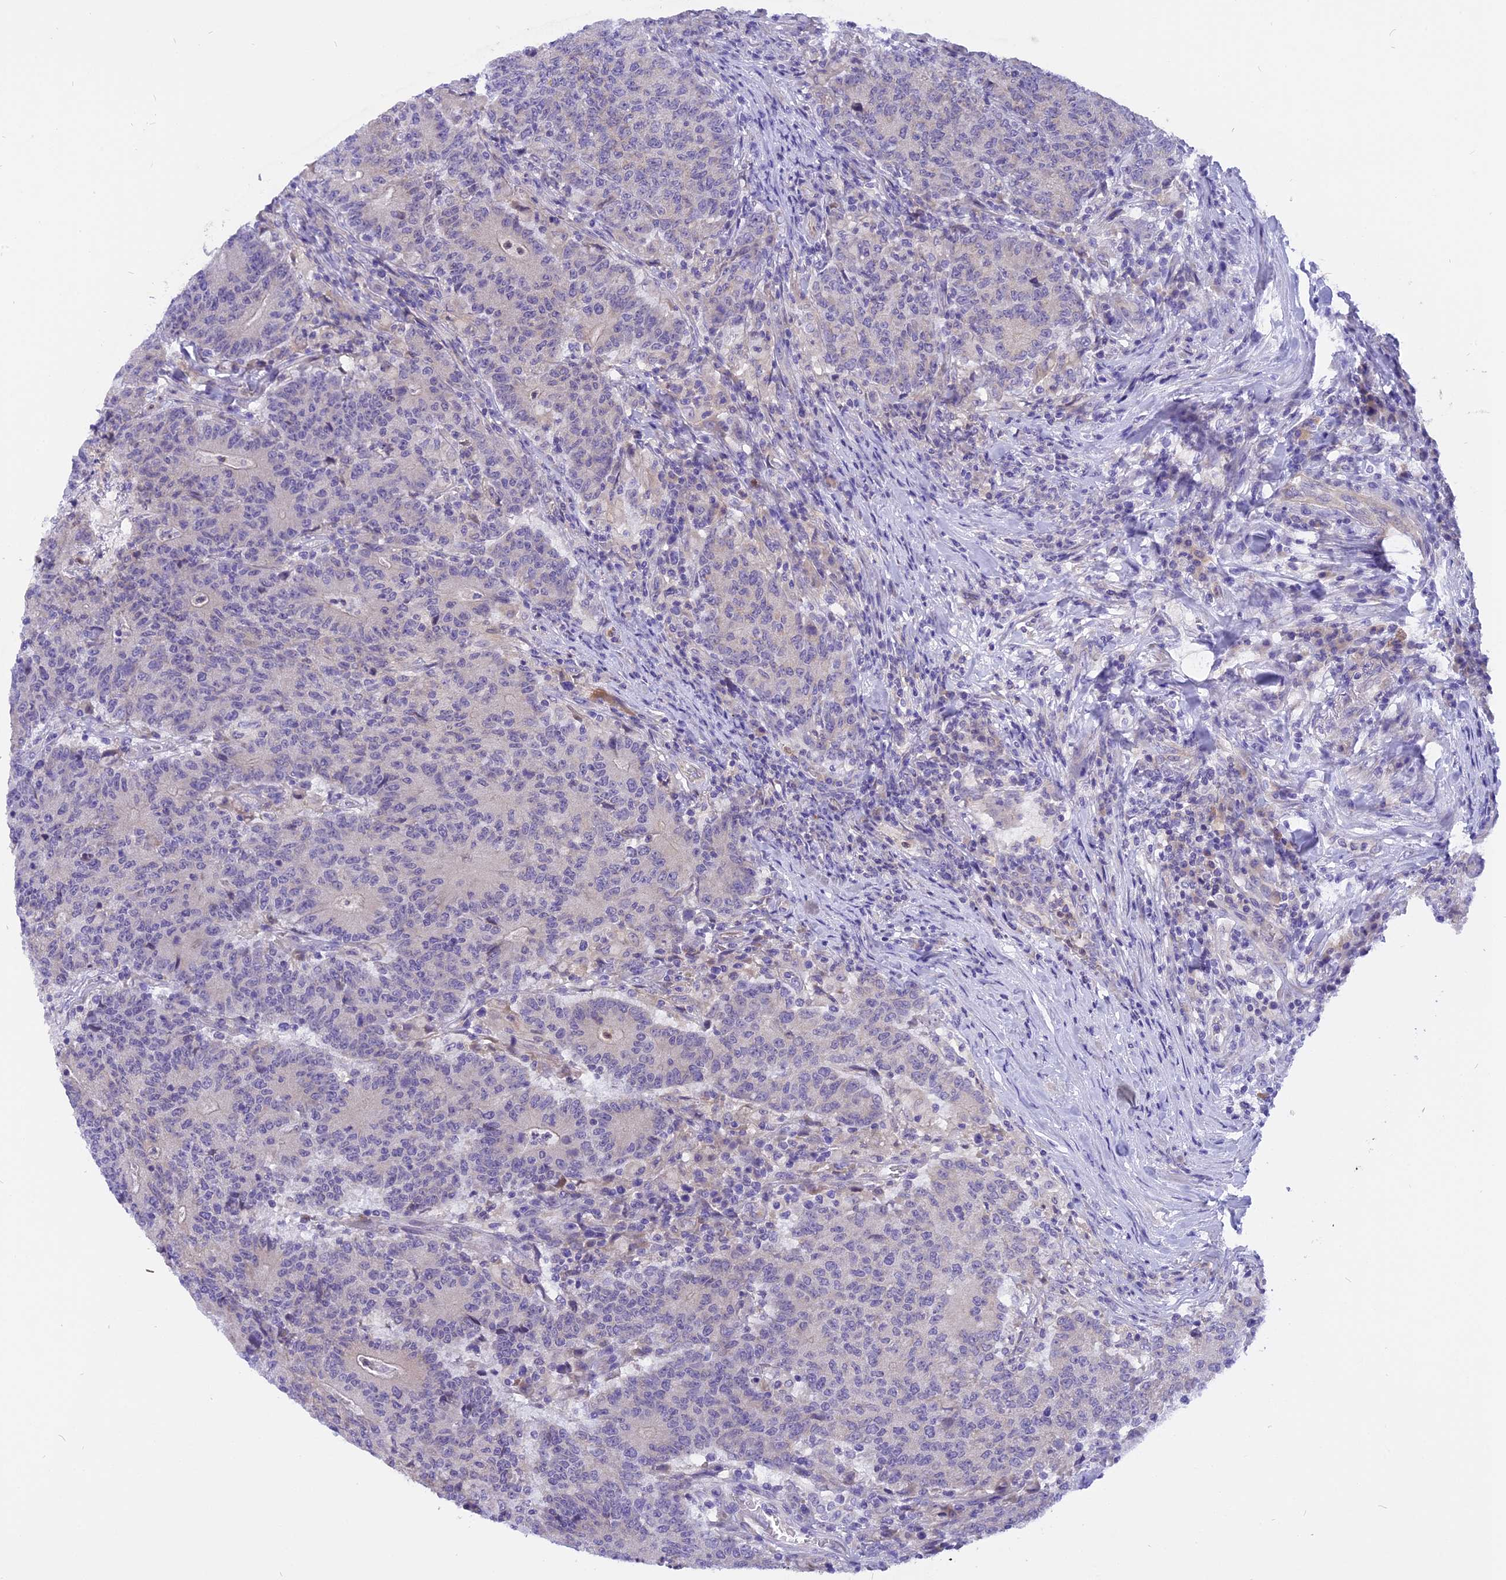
{"staining": {"intensity": "negative", "quantity": "none", "location": "none"}, "tissue": "colorectal cancer", "cell_type": "Tumor cells", "image_type": "cancer", "snomed": [{"axis": "morphology", "description": "Adenocarcinoma, NOS"}, {"axis": "topography", "description": "Colon"}], "caption": "A histopathology image of human adenocarcinoma (colorectal) is negative for staining in tumor cells.", "gene": "TRIM3", "patient": {"sex": "female", "age": 75}}